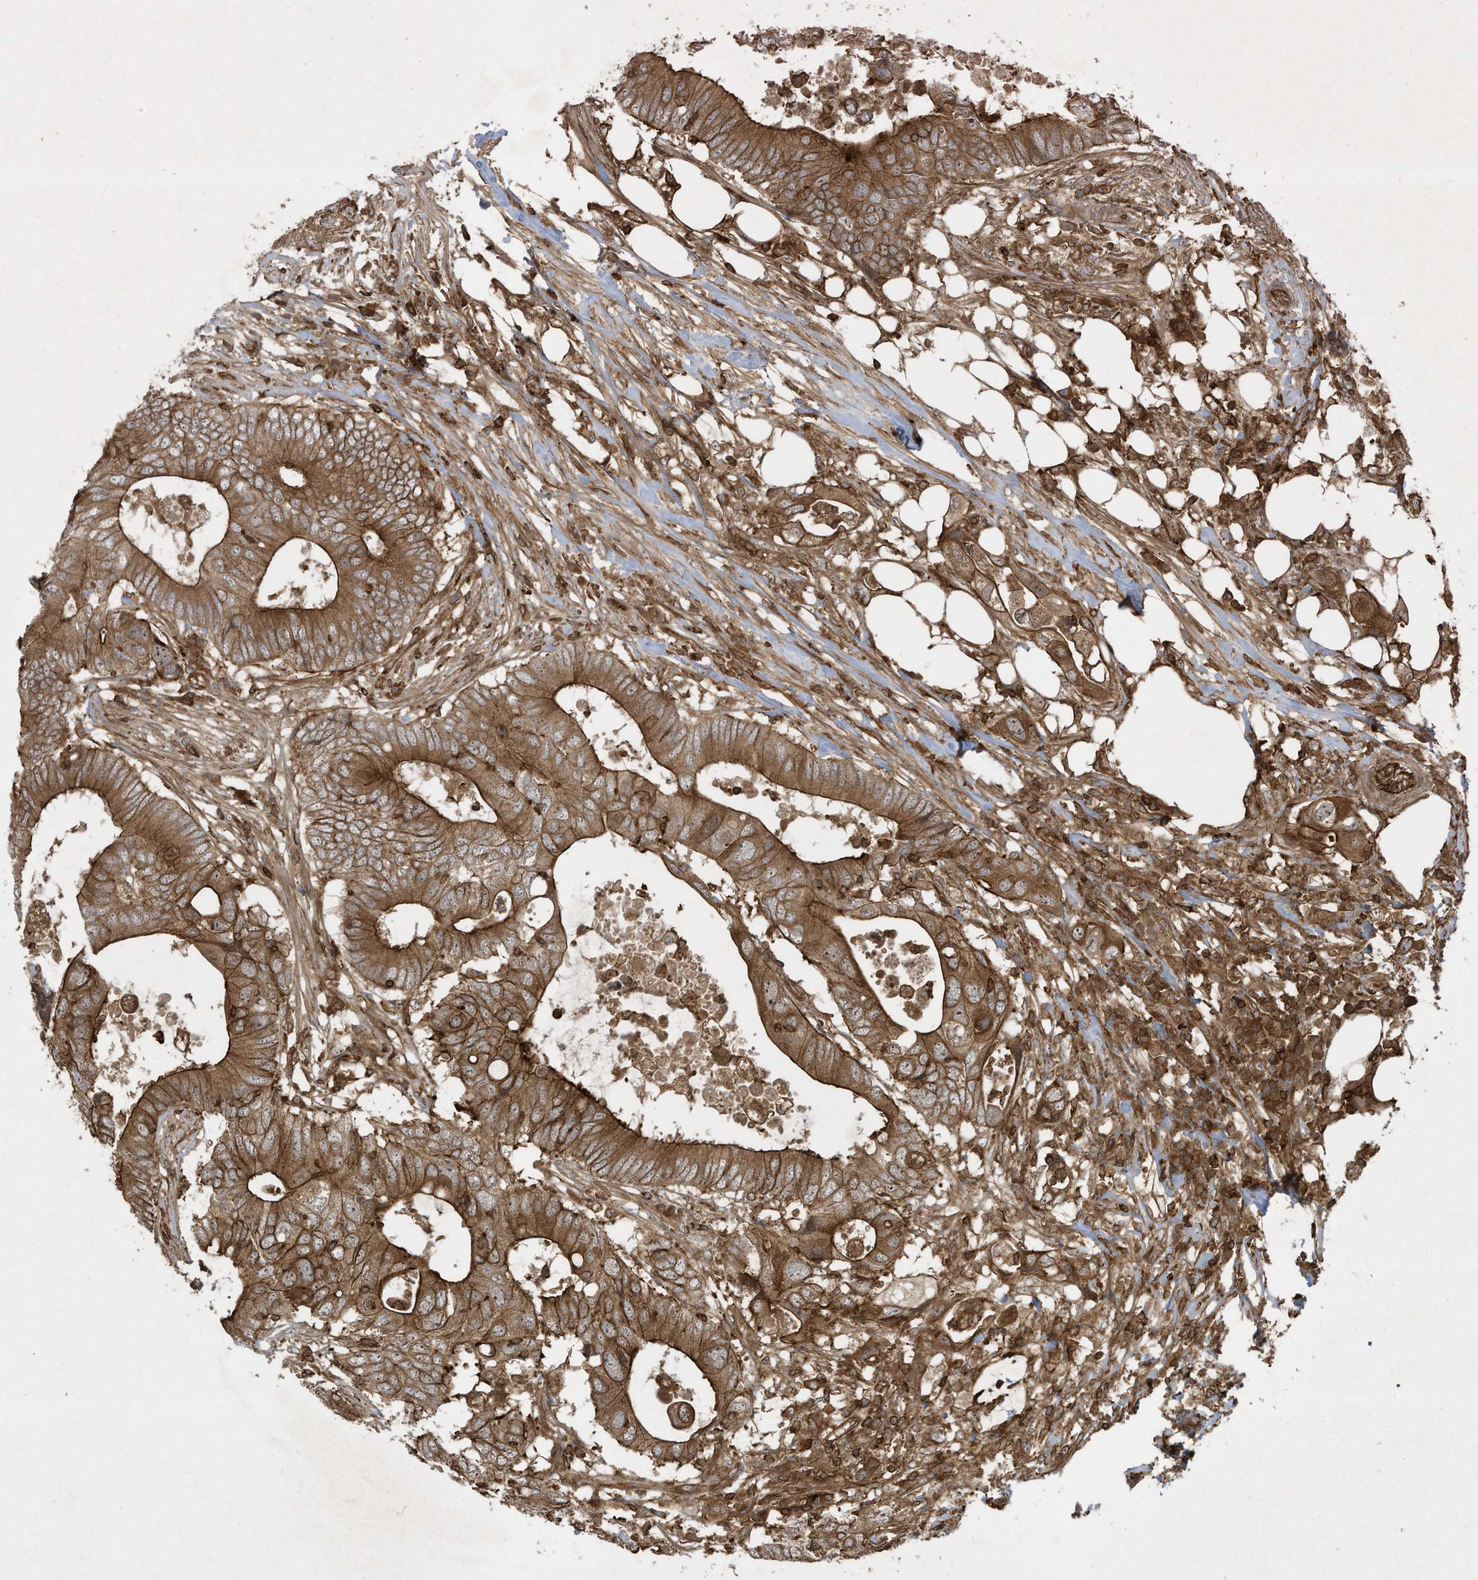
{"staining": {"intensity": "moderate", "quantity": ">75%", "location": "cytoplasmic/membranous"}, "tissue": "colorectal cancer", "cell_type": "Tumor cells", "image_type": "cancer", "snomed": [{"axis": "morphology", "description": "Adenocarcinoma, NOS"}, {"axis": "topography", "description": "Colon"}], "caption": "Protein positivity by immunohistochemistry reveals moderate cytoplasmic/membranous positivity in about >75% of tumor cells in colorectal adenocarcinoma.", "gene": "DDIT4", "patient": {"sex": "male", "age": 71}}